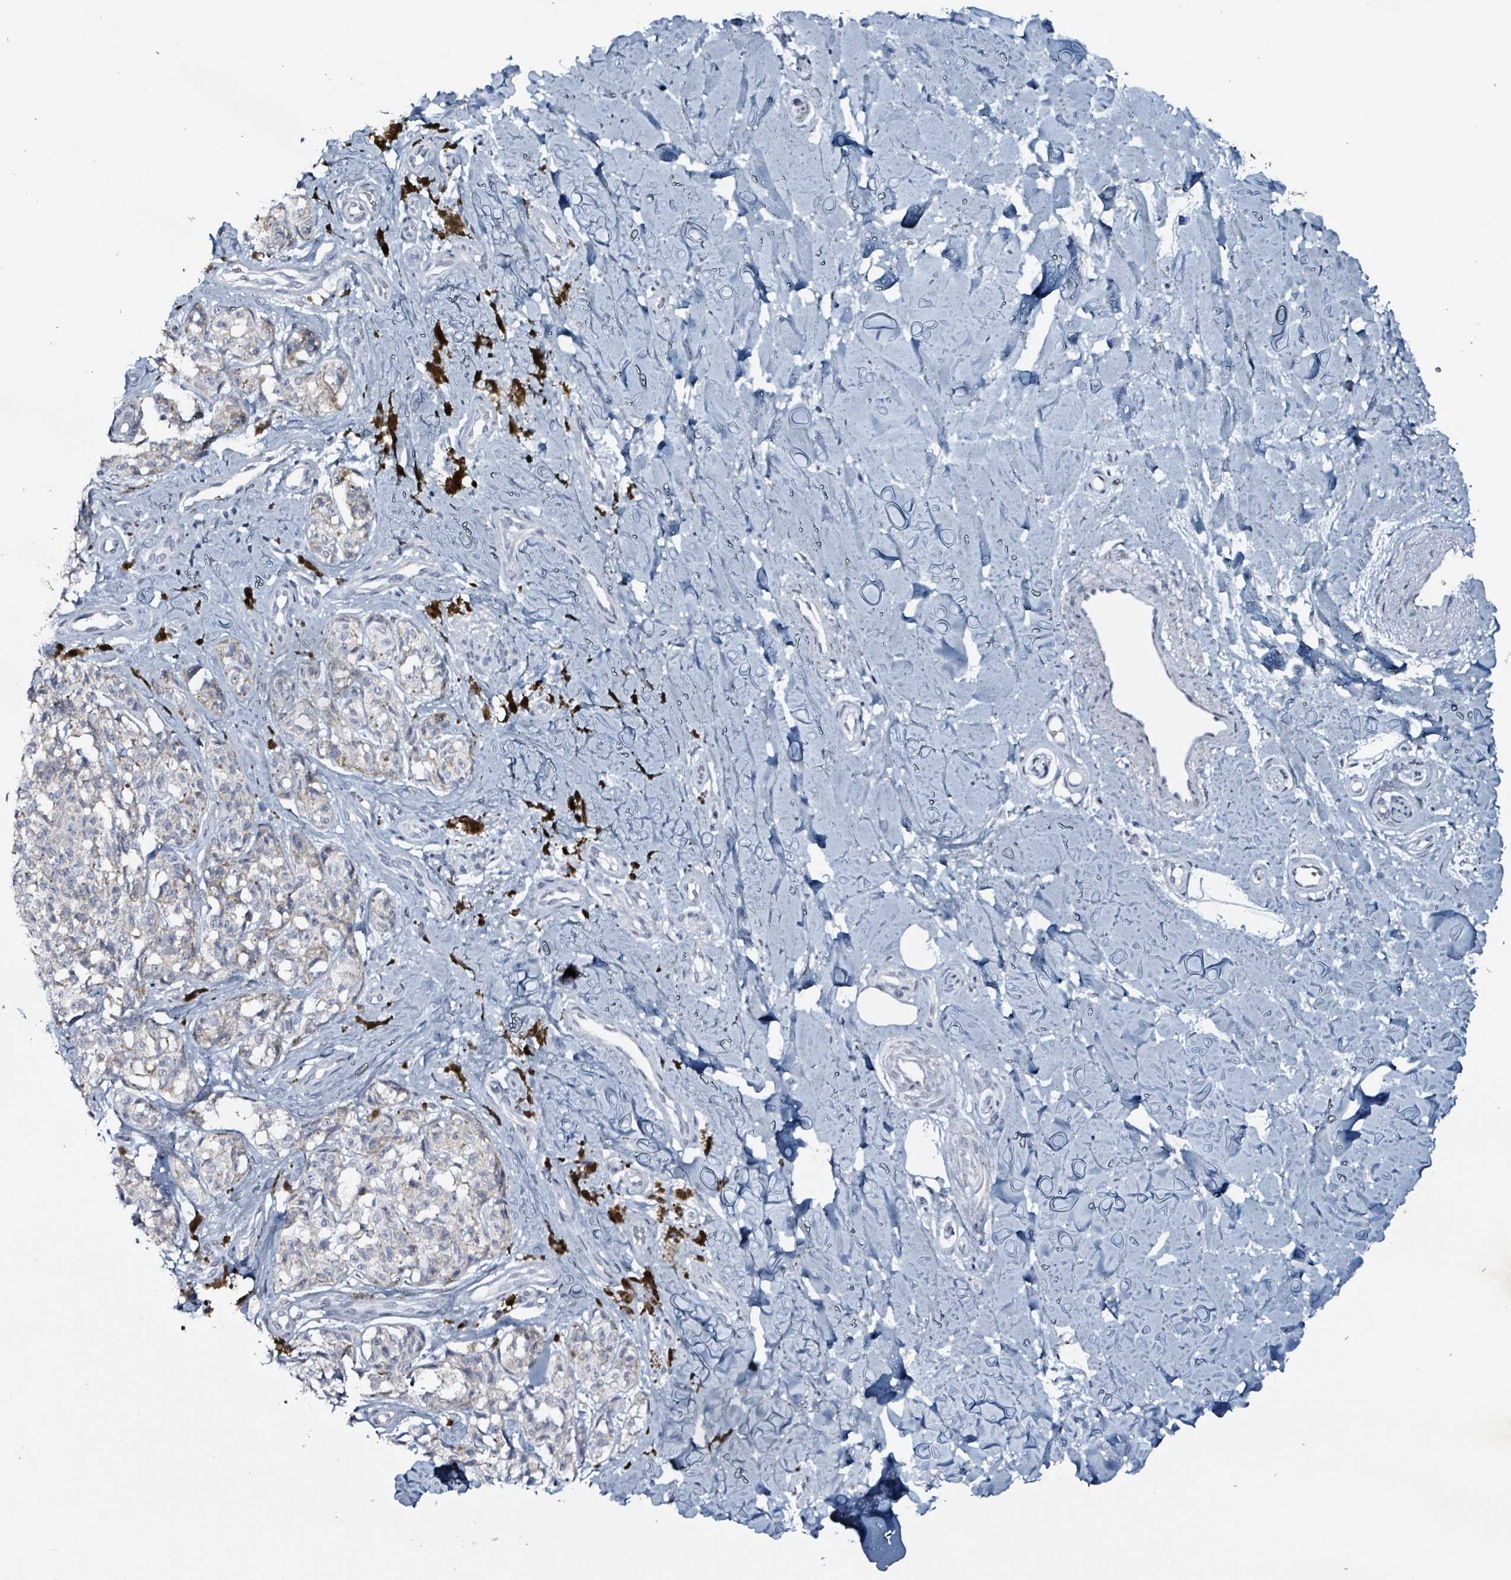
{"staining": {"intensity": "negative", "quantity": "none", "location": "none"}, "tissue": "melanoma", "cell_type": "Tumor cells", "image_type": "cancer", "snomed": [{"axis": "morphology", "description": "Malignant melanoma, NOS"}, {"axis": "topography", "description": "Skin"}], "caption": "Immunohistochemistry (IHC) photomicrograph of human malignant melanoma stained for a protein (brown), which reveals no positivity in tumor cells.", "gene": "CA9", "patient": {"sex": "female", "age": 65}}